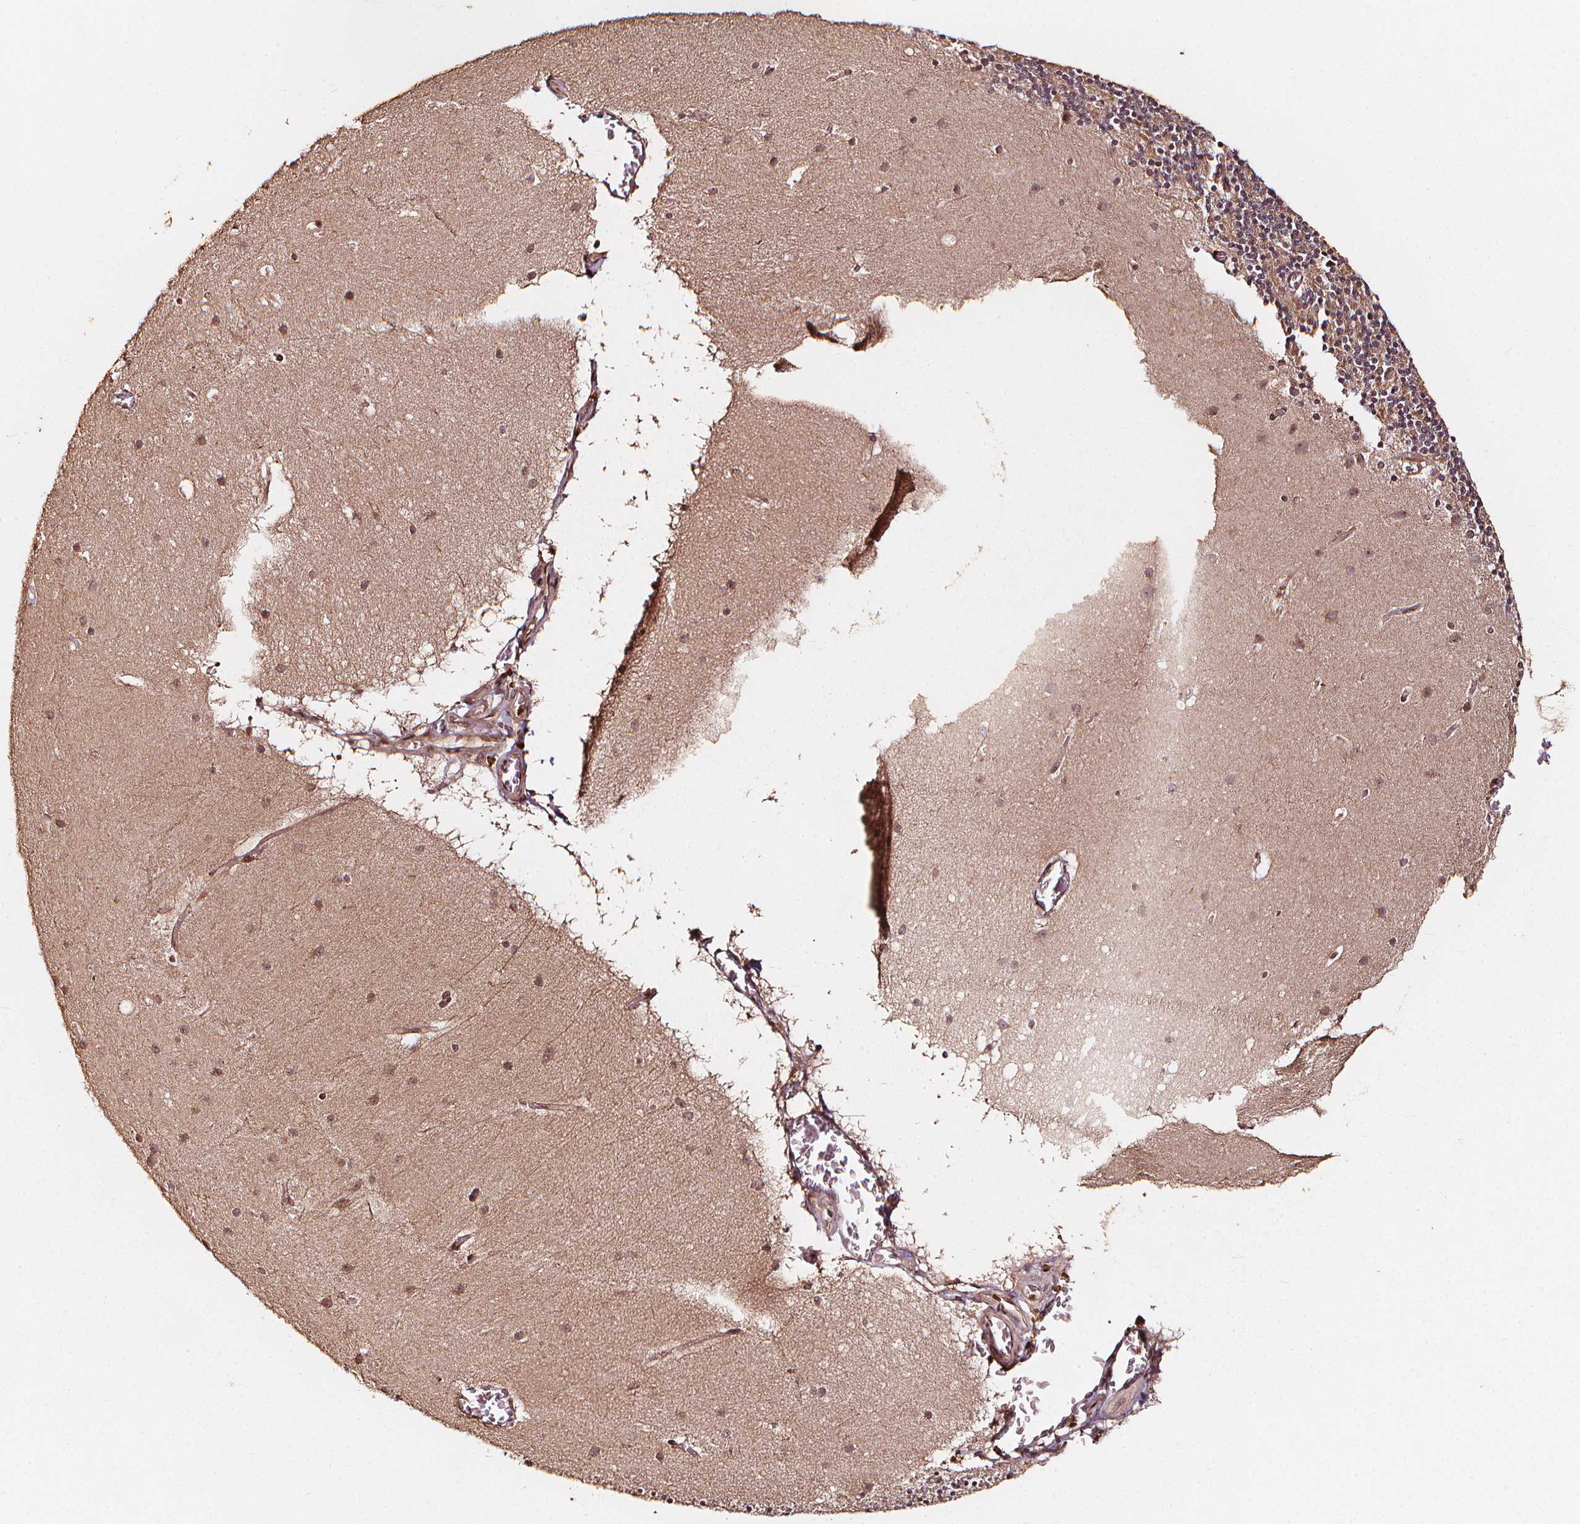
{"staining": {"intensity": "moderate", "quantity": "<25%", "location": "nuclear"}, "tissue": "cerebellum", "cell_type": "Cells in granular layer", "image_type": "normal", "snomed": [{"axis": "morphology", "description": "Normal tissue, NOS"}, {"axis": "topography", "description": "Cerebellum"}], "caption": "High-magnification brightfield microscopy of benign cerebellum stained with DAB (brown) and counterstained with hematoxylin (blue). cells in granular layer exhibit moderate nuclear staining is identified in approximately<25% of cells.", "gene": "EXOSC9", "patient": {"sex": "male", "age": 70}}